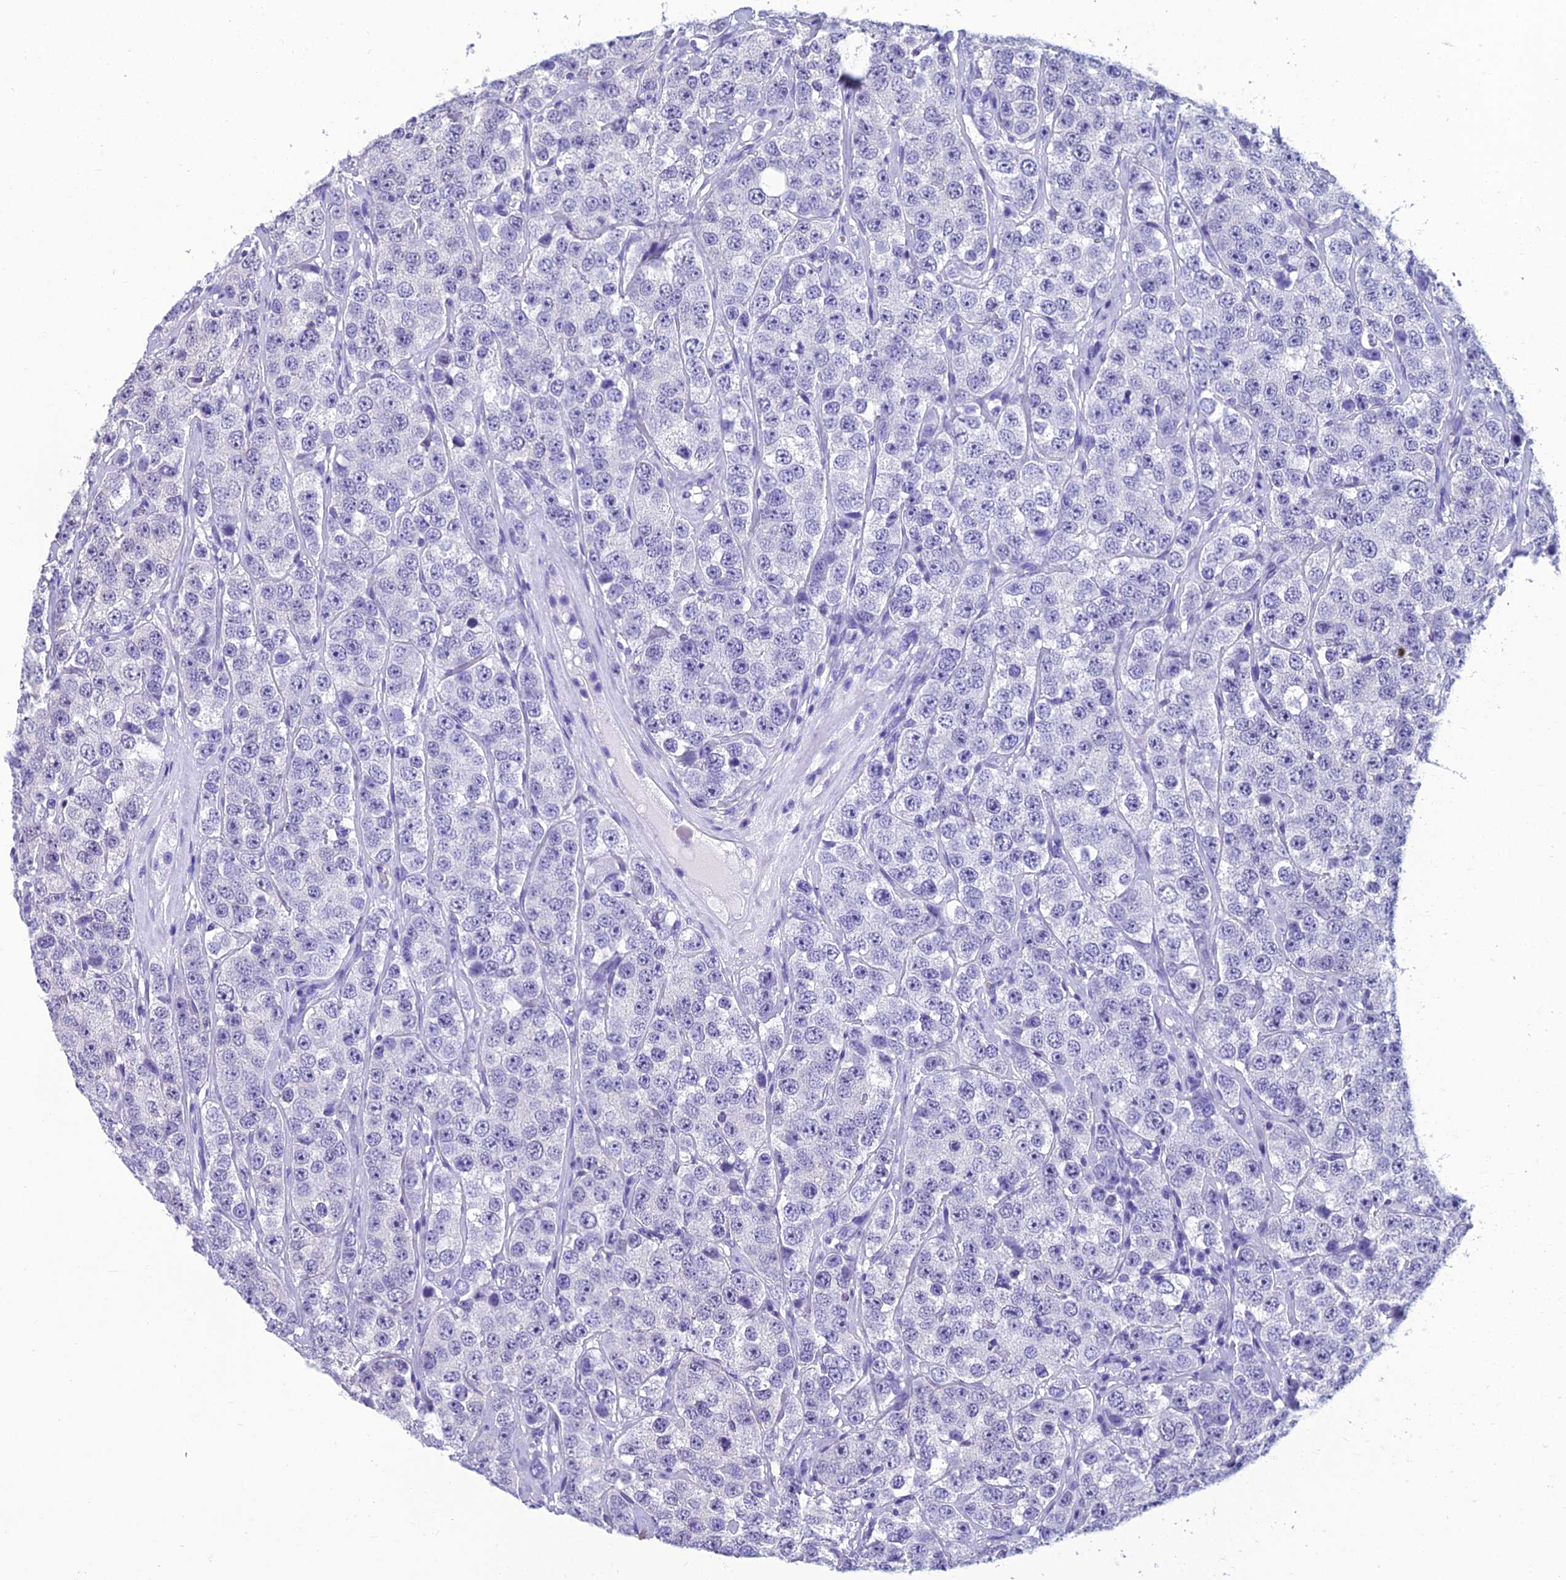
{"staining": {"intensity": "negative", "quantity": "none", "location": "none"}, "tissue": "testis cancer", "cell_type": "Tumor cells", "image_type": "cancer", "snomed": [{"axis": "morphology", "description": "Seminoma, NOS"}, {"axis": "topography", "description": "Testis"}], "caption": "This is an immunohistochemistry (IHC) histopathology image of human seminoma (testis). There is no staining in tumor cells.", "gene": "GRWD1", "patient": {"sex": "male", "age": 28}}